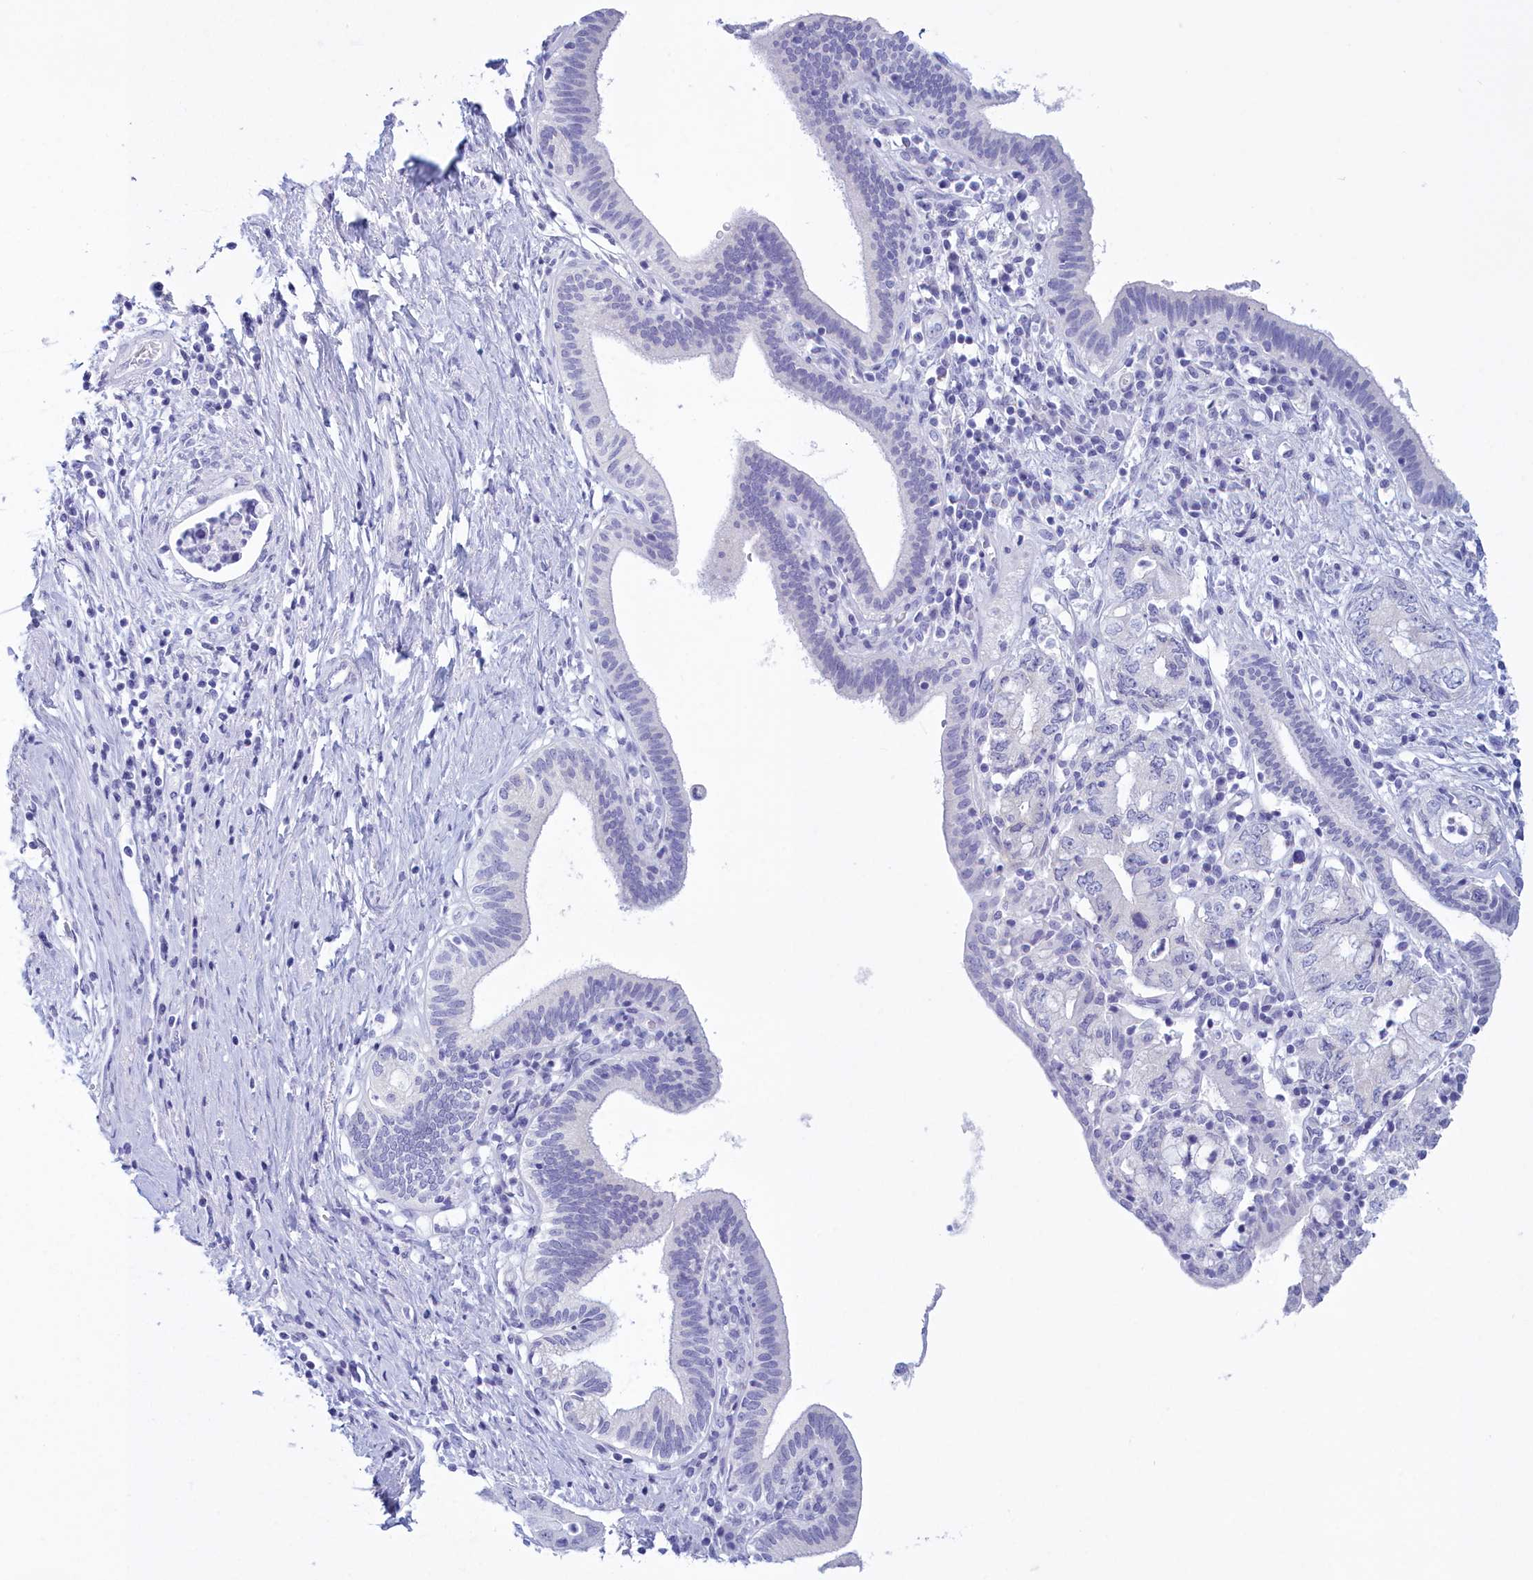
{"staining": {"intensity": "negative", "quantity": "none", "location": "none"}, "tissue": "pancreatic cancer", "cell_type": "Tumor cells", "image_type": "cancer", "snomed": [{"axis": "morphology", "description": "Adenocarcinoma, NOS"}, {"axis": "topography", "description": "Pancreas"}], "caption": "Immunohistochemistry histopathology image of neoplastic tissue: adenocarcinoma (pancreatic) stained with DAB shows no significant protein staining in tumor cells.", "gene": "TMEM97", "patient": {"sex": "female", "age": 73}}